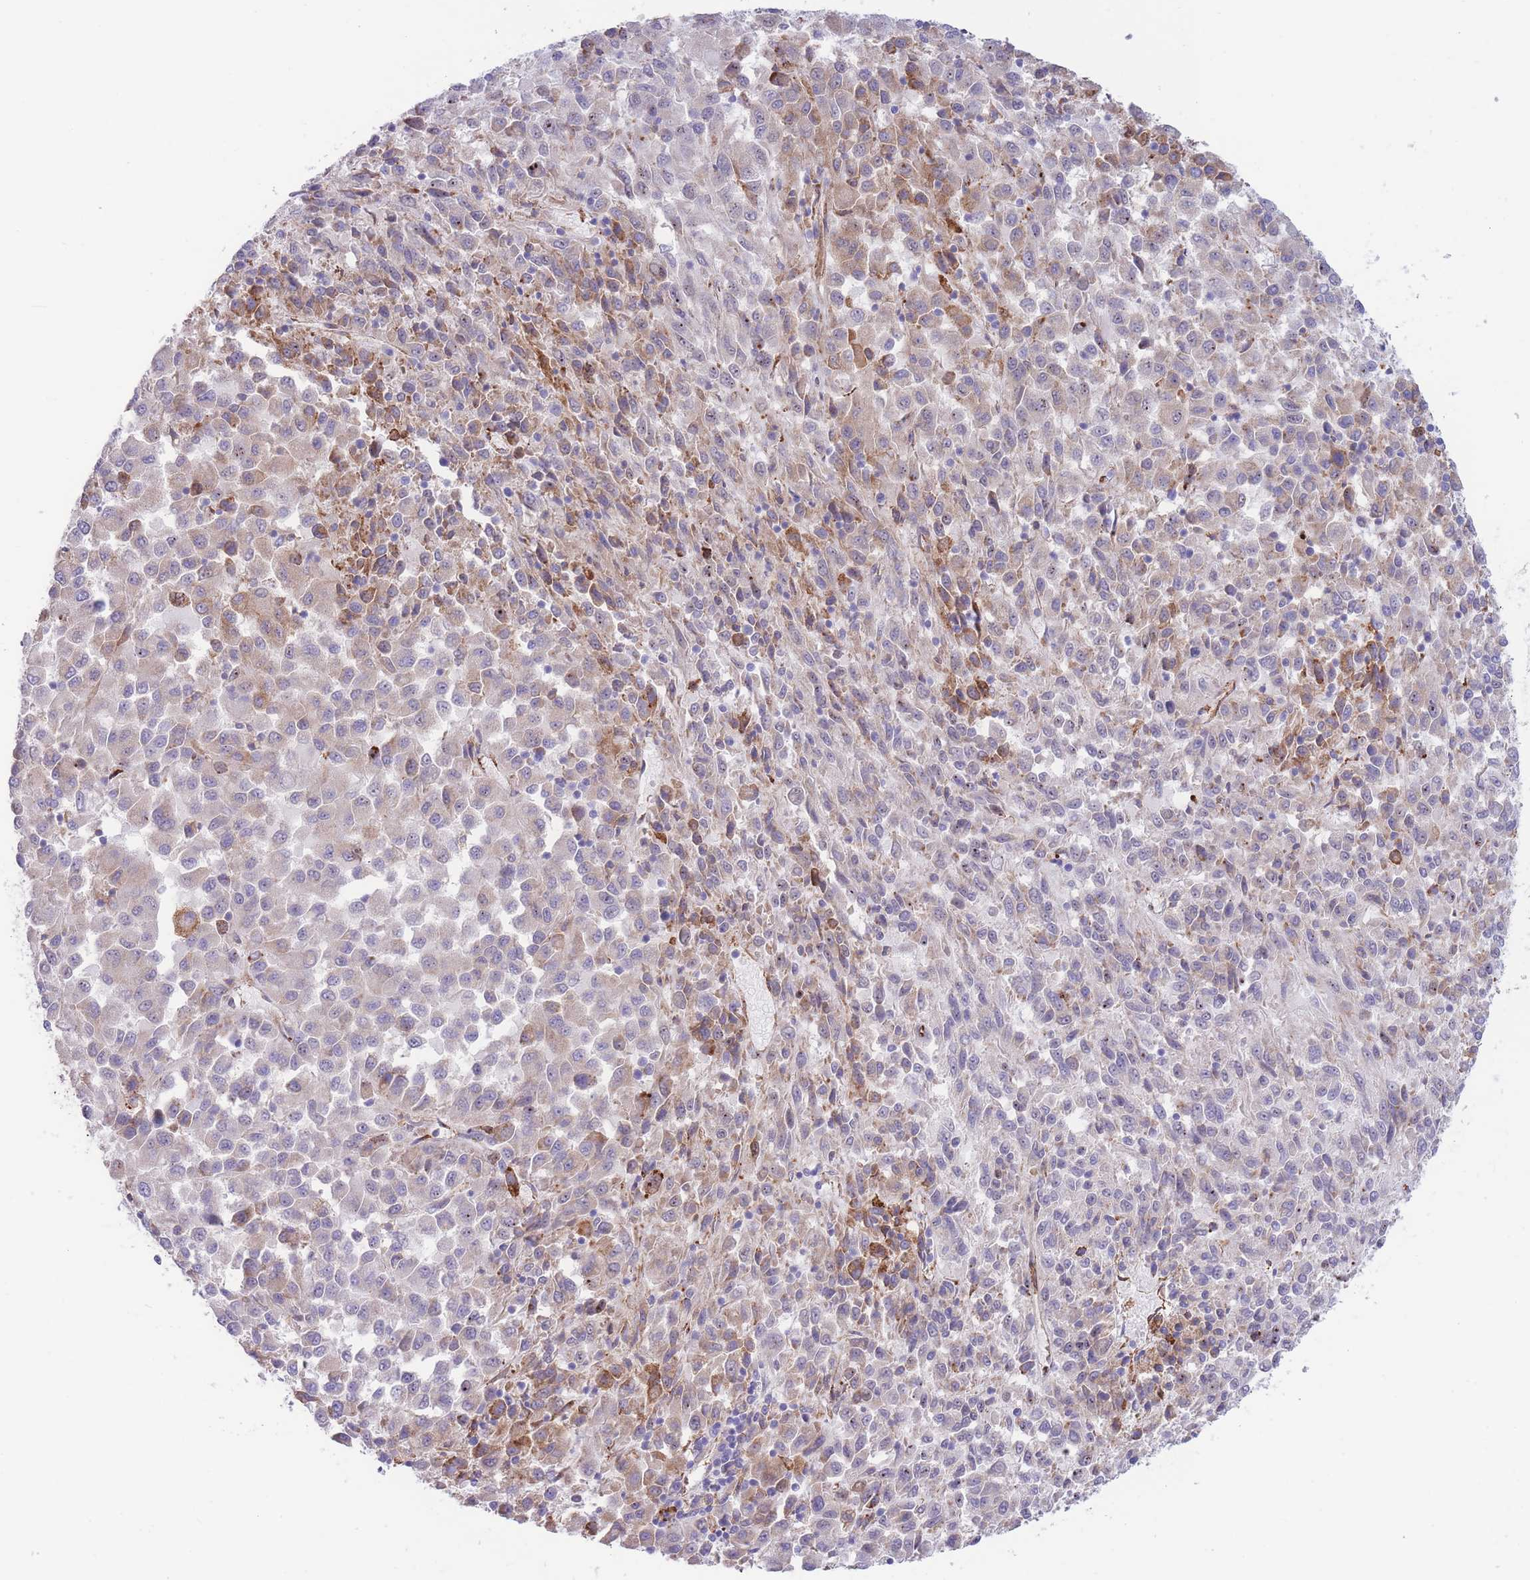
{"staining": {"intensity": "moderate", "quantity": "<25%", "location": "cytoplasmic/membranous"}, "tissue": "melanoma", "cell_type": "Tumor cells", "image_type": "cancer", "snomed": [{"axis": "morphology", "description": "Malignant melanoma, Metastatic site"}, {"axis": "topography", "description": "Lung"}], "caption": "Melanoma stained for a protein displays moderate cytoplasmic/membranous positivity in tumor cells.", "gene": "DET1", "patient": {"sex": "male", "age": 64}}